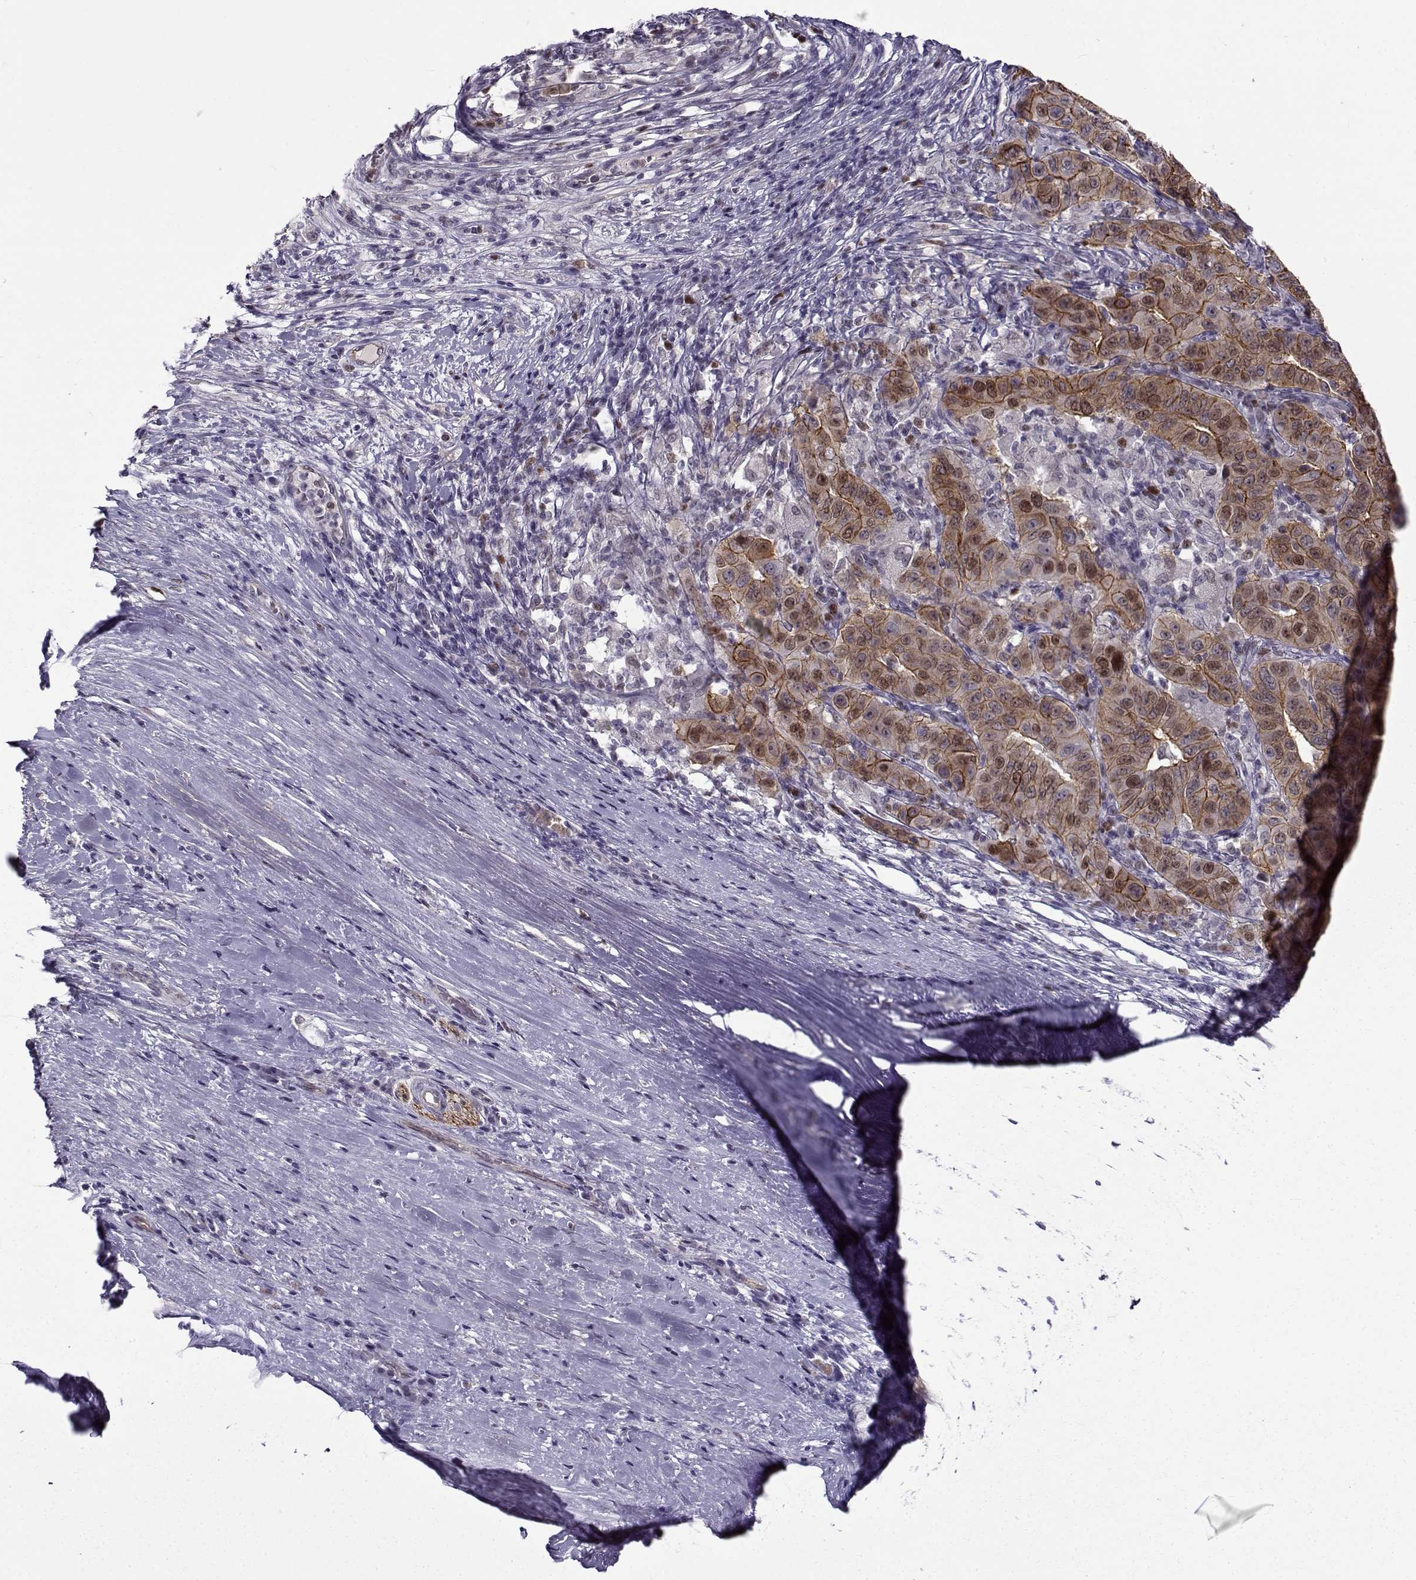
{"staining": {"intensity": "moderate", "quantity": "25%-75%", "location": "cytoplasmic/membranous,nuclear"}, "tissue": "pancreatic cancer", "cell_type": "Tumor cells", "image_type": "cancer", "snomed": [{"axis": "morphology", "description": "Adenocarcinoma, NOS"}, {"axis": "topography", "description": "Pancreas"}], "caption": "Pancreatic cancer (adenocarcinoma) was stained to show a protein in brown. There is medium levels of moderate cytoplasmic/membranous and nuclear staining in about 25%-75% of tumor cells.", "gene": "BACH1", "patient": {"sex": "male", "age": 63}}